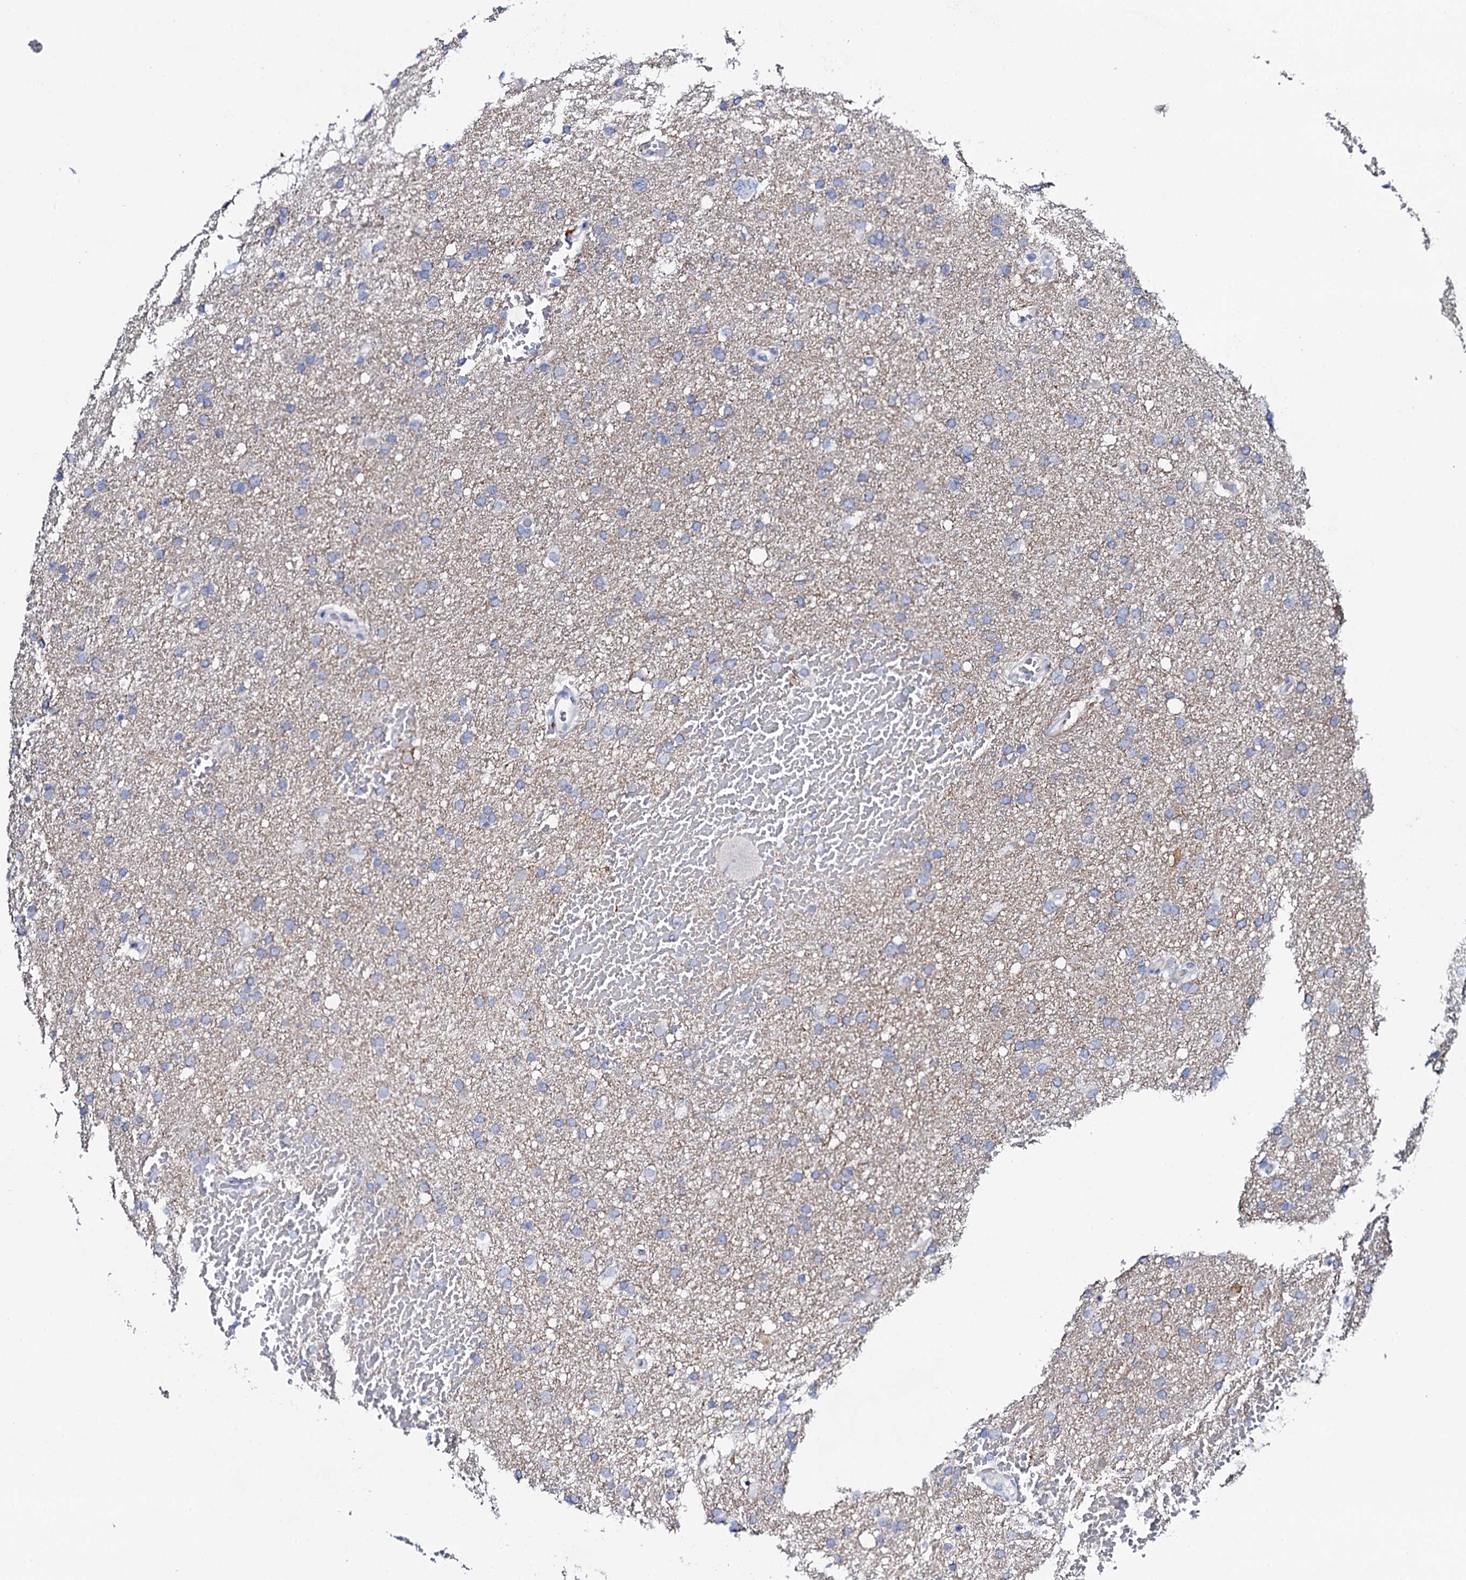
{"staining": {"intensity": "negative", "quantity": "none", "location": "none"}, "tissue": "glioma", "cell_type": "Tumor cells", "image_type": "cancer", "snomed": [{"axis": "morphology", "description": "Glioma, malignant, High grade"}, {"axis": "topography", "description": "Cerebral cortex"}], "caption": "Malignant glioma (high-grade) was stained to show a protein in brown. There is no significant expression in tumor cells.", "gene": "FBXL16", "patient": {"sex": "female", "age": 36}}